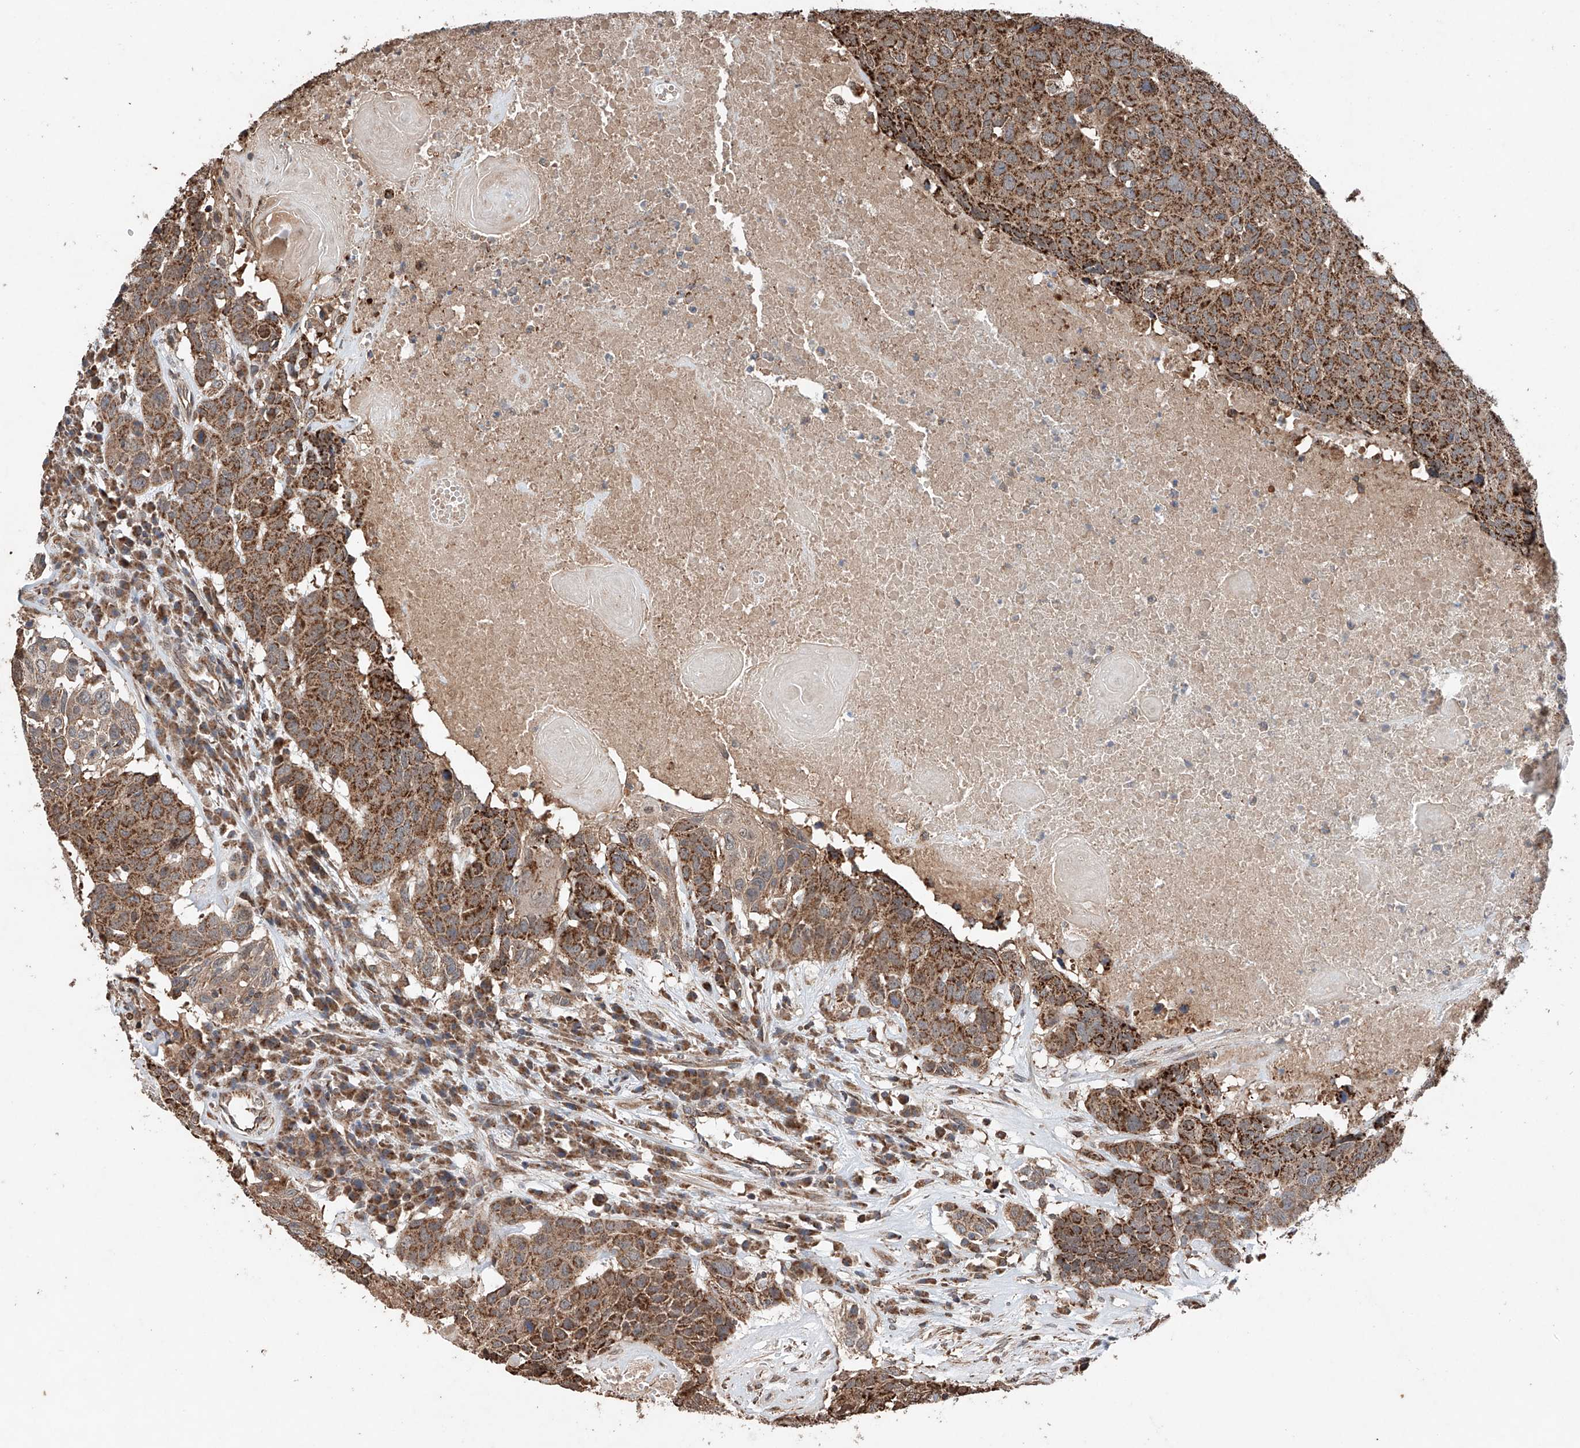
{"staining": {"intensity": "strong", "quantity": ">75%", "location": "cytoplasmic/membranous"}, "tissue": "head and neck cancer", "cell_type": "Tumor cells", "image_type": "cancer", "snomed": [{"axis": "morphology", "description": "Squamous cell carcinoma, NOS"}, {"axis": "topography", "description": "Head-Neck"}], "caption": "An image showing strong cytoplasmic/membranous expression in approximately >75% of tumor cells in head and neck cancer, as visualized by brown immunohistochemical staining.", "gene": "AP4B1", "patient": {"sex": "male", "age": 66}}